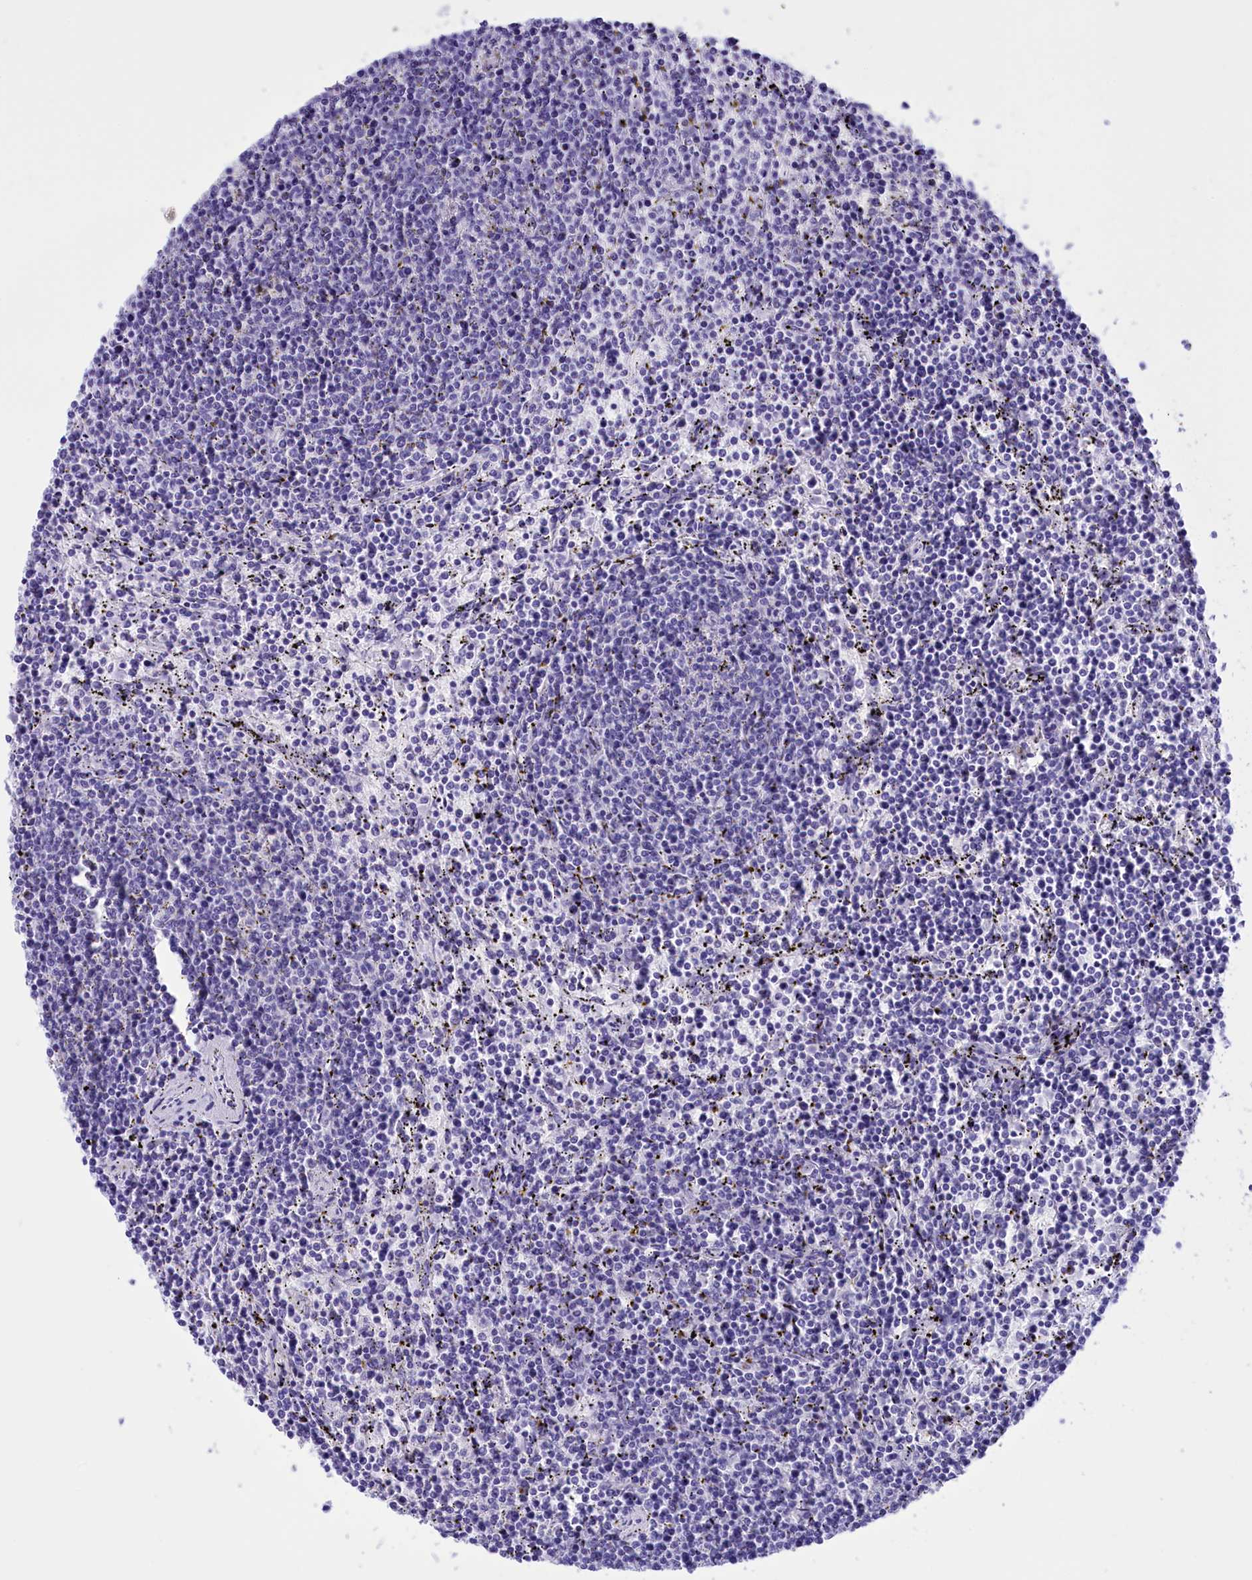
{"staining": {"intensity": "negative", "quantity": "none", "location": "none"}, "tissue": "lymphoma", "cell_type": "Tumor cells", "image_type": "cancer", "snomed": [{"axis": "morphology", "description": "Malignant lymphoma, non-Hodgkin's type, Low grade"}, {"axis": "topography", "description": "Spleen"}], "caption": "The image shows no significant positivity in tumor cells of low-grade malignant lymphoma, non-Hodgkin's type.", "gene": "BRI3", "patient": {"sex": "female", "age": 50}}